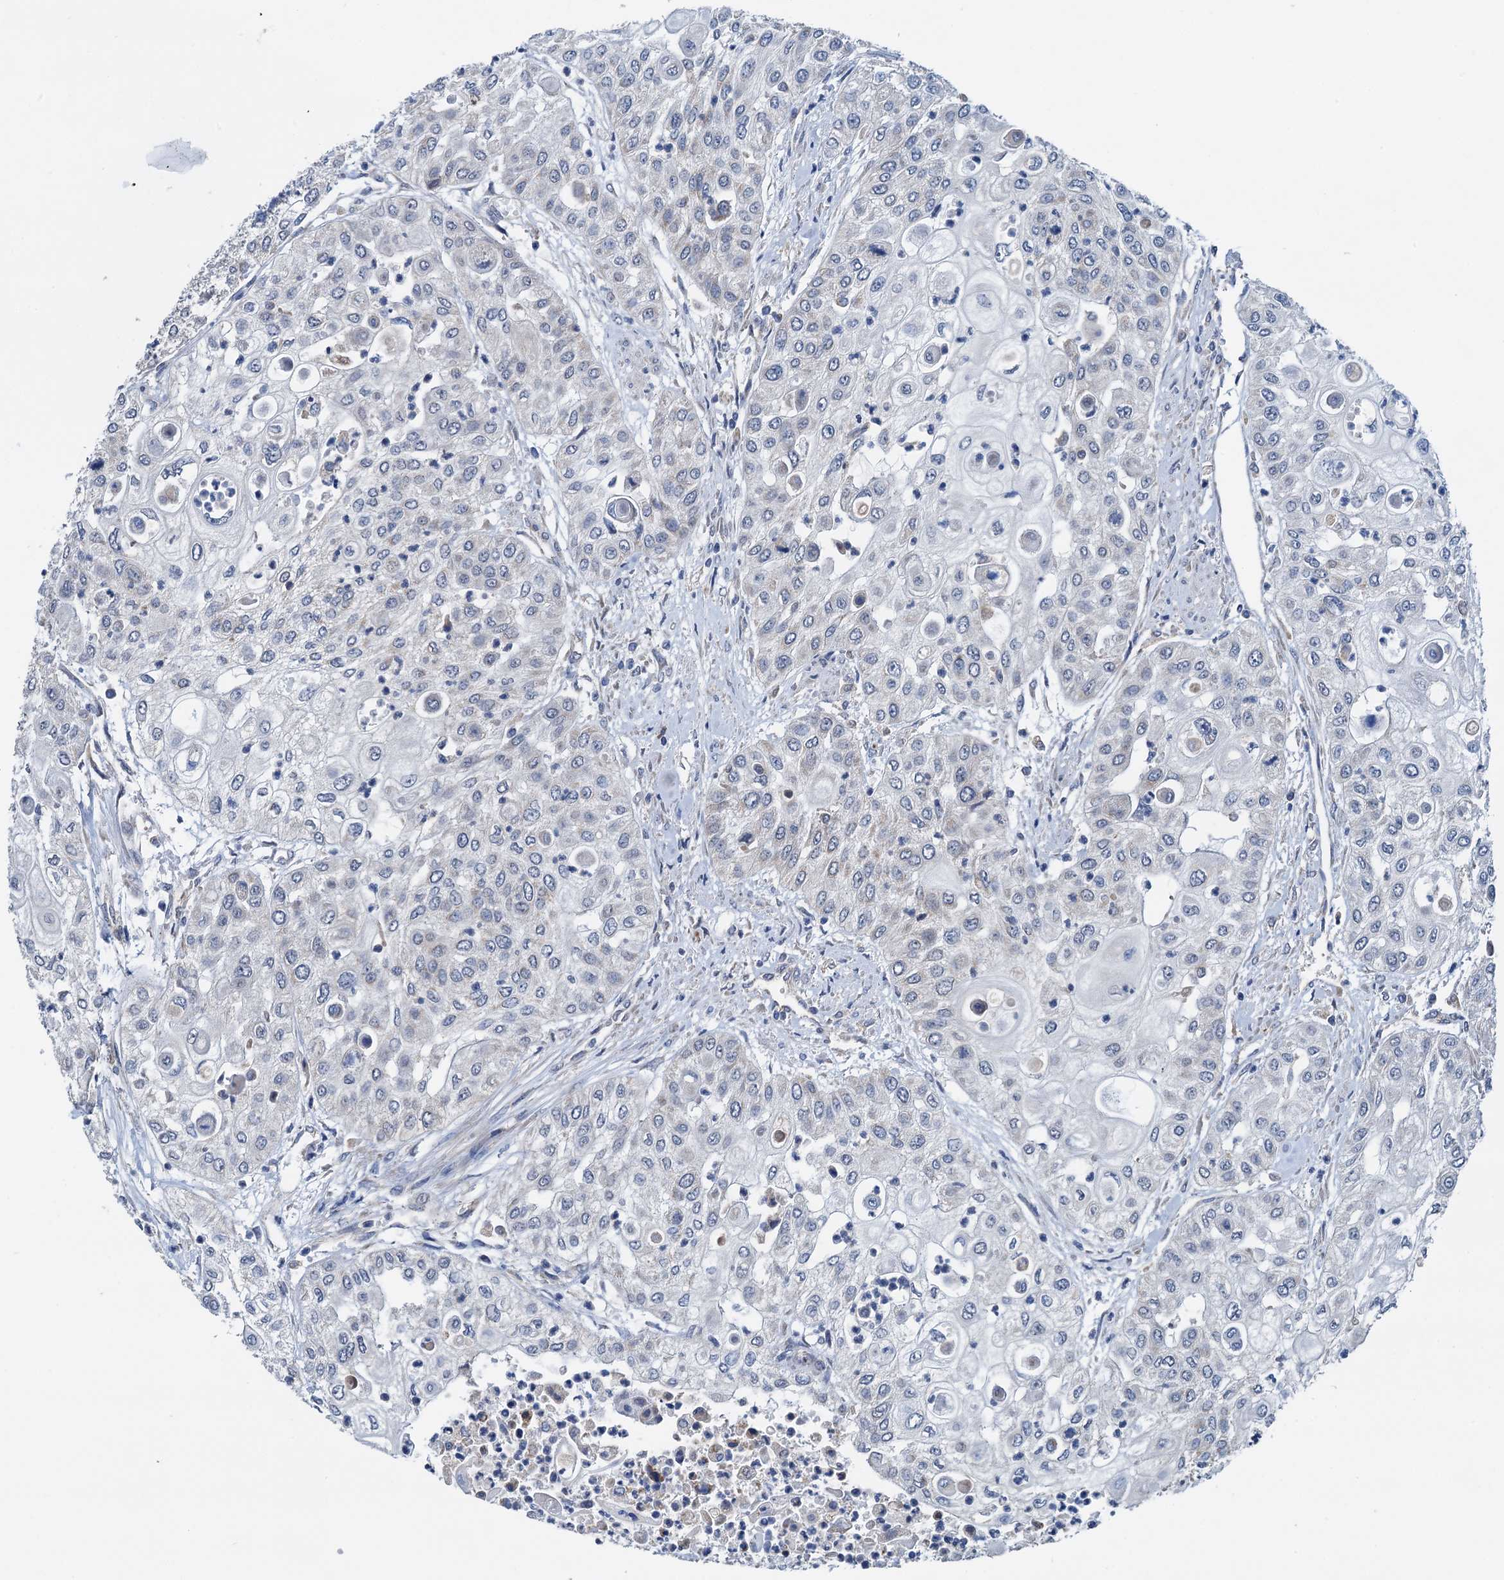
{"staining": {"intensity": "negative", "quantity": "none", "location": "none"}, "tissue": "urothelial cancer", "cell_type": "Tumor cells", "image_type": "cancer", "snomed": [{"axis": "morphology", "description": "Urothelial carcinoma, High grade"}, {"axis": "topography", "description": "Urinary bladder"}], "caption": "IHC of human urothelial cancer shows no staining in tumor cells.", "gene": "ELAC1", "patient": {"sex": "female", "age": 79}}